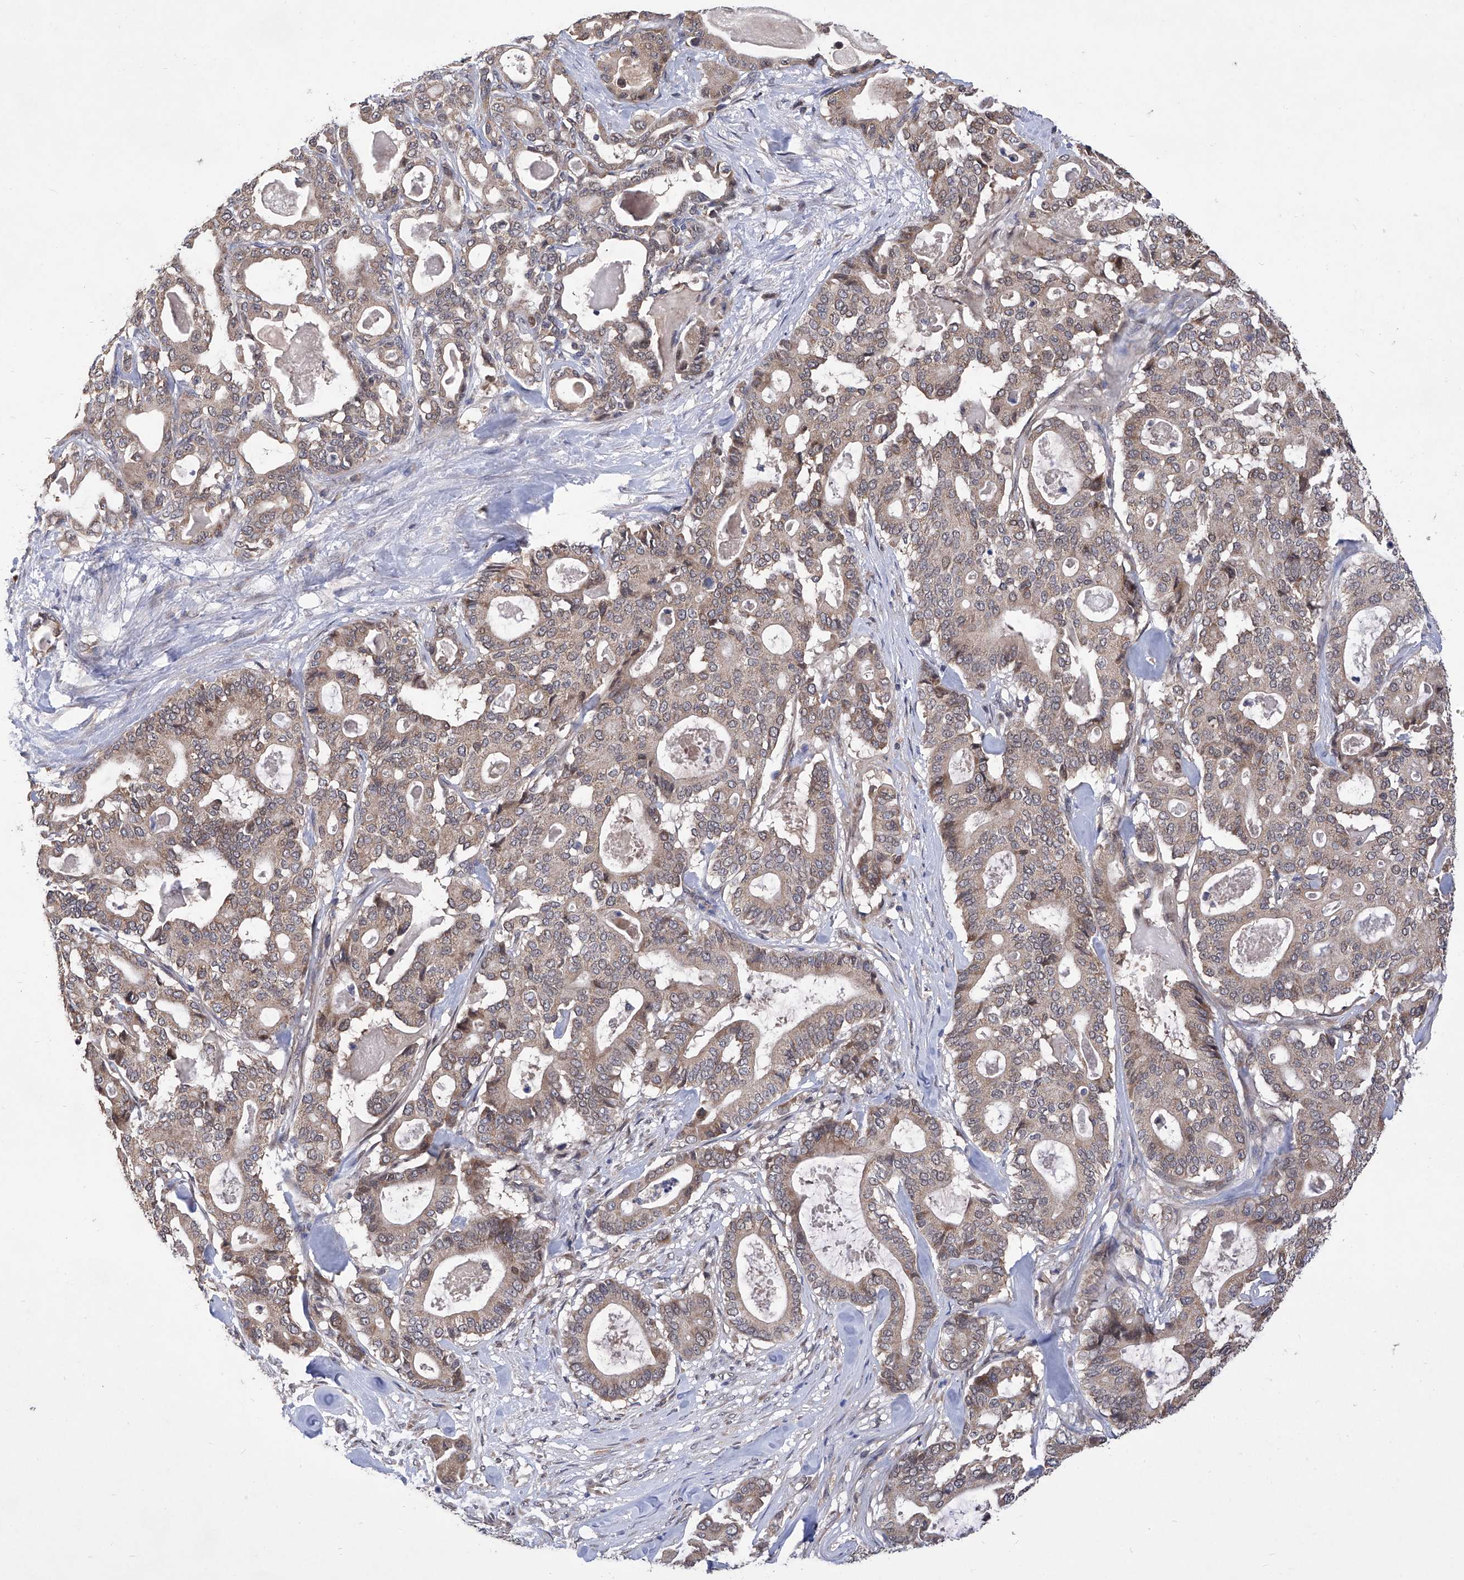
{"staining": {"intensity": "weak", "quantity": "25%-75%", "location": "cytoplasmic/membranous"}, "tissue": "pancreatic cancer", "cell_type": "Tumor cells", "image_type": "cancer", "snomed": [{"axis": "morphology", "description": "Adenocarcinoma, NOS"}, {"axis": "topography", "description": "Pancreas"}], "caption": "Protein staining of pancreatic adenocarcinoma tissue exhibits weak cytoplasmic/membranous expression in approximately 25%-75% of tumor cells.", "gene": "USP45", "patient": {"sex": "male", "age": 63}}